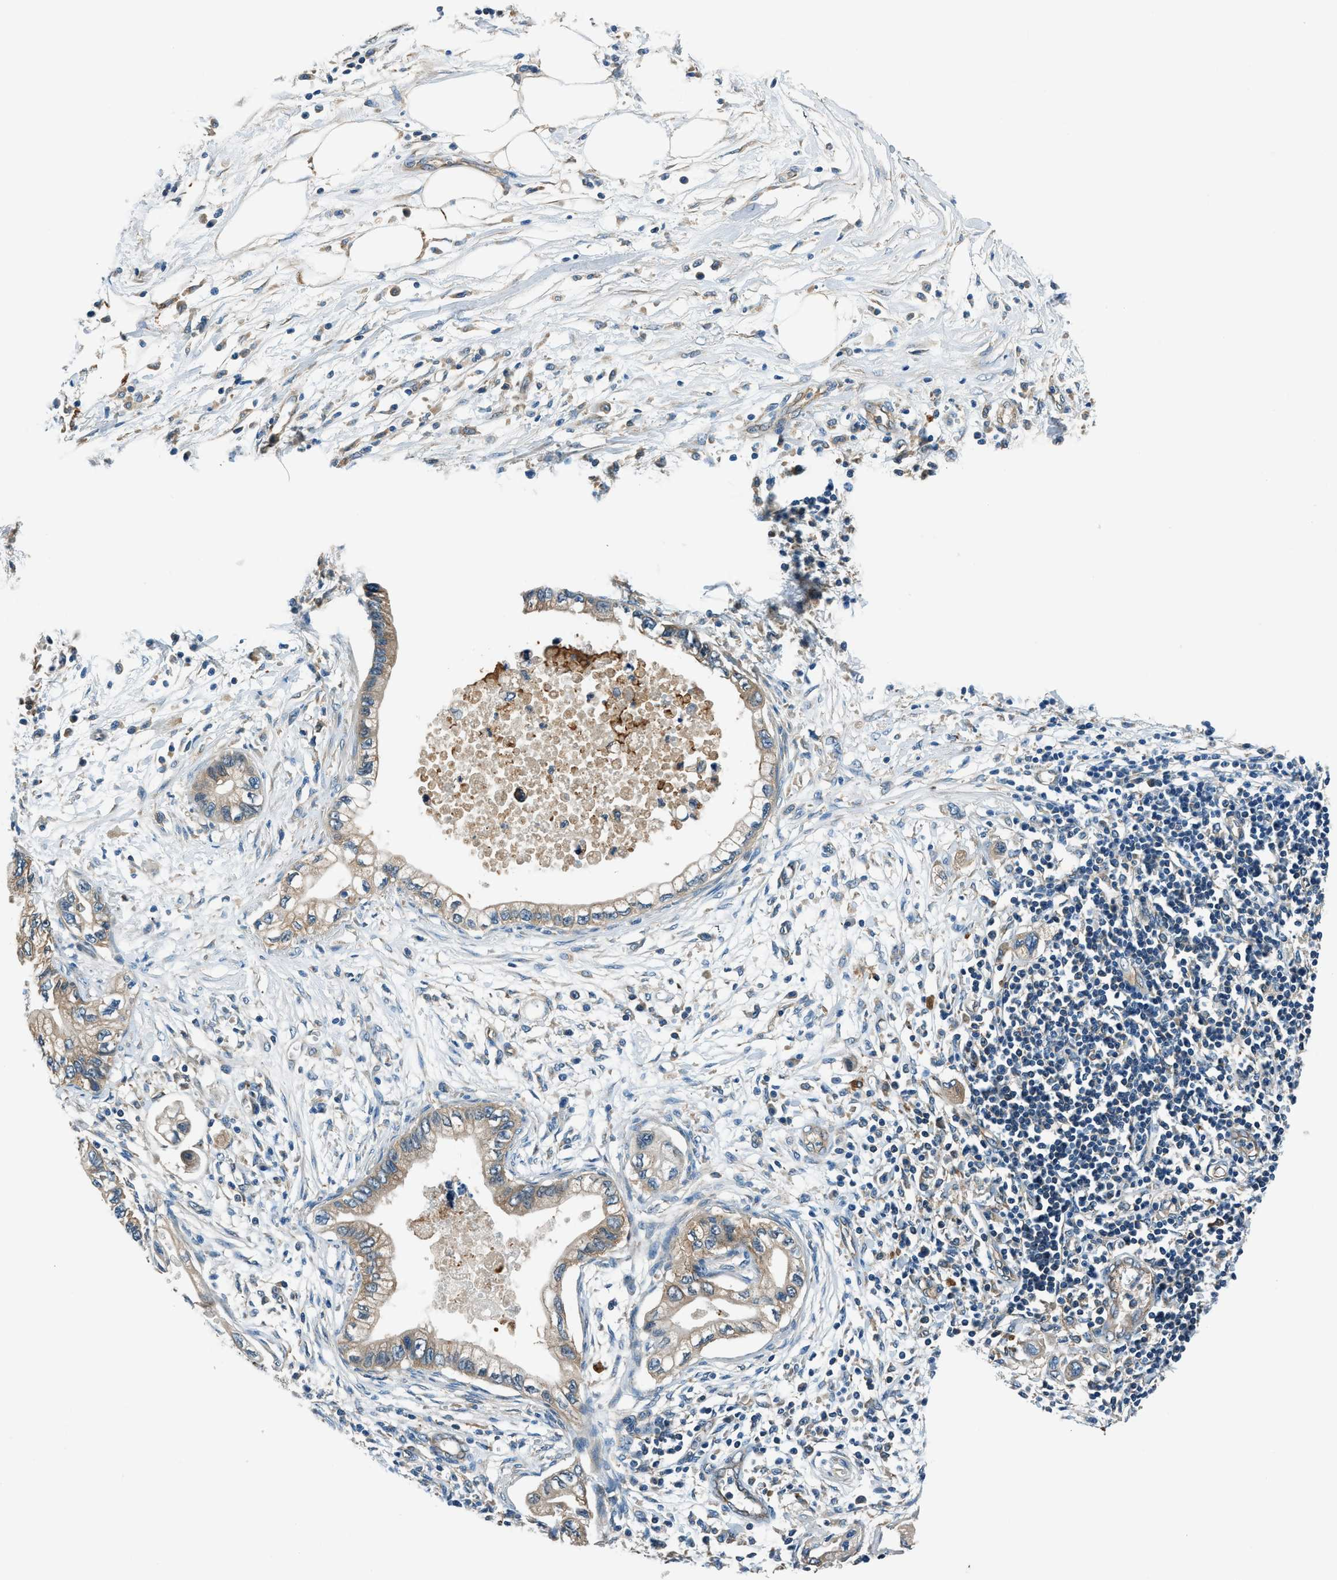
{"staining": {"intensity": "weak", "quantity": ">75%", "location": "cytoplasmic/membranous"}, "tissue": "pancreatic cancer", "cell_type": "Tumor cells", "image_type": "cancer", "snomed": [{"axis": "morphology", "description": "Adenocarcinoma, NOS"}, {"axis": "topography", "description": "Pancreas"}], "caption": "Pancreatic cancer (adenocarcinoma) was stained to show a protein in brown. There is low levels of weak cytoplasmic/membranous expression in about >75% of tumor cells.", "gene": "SLC19A2", "patient": {"sex": "male", "age": 56}}